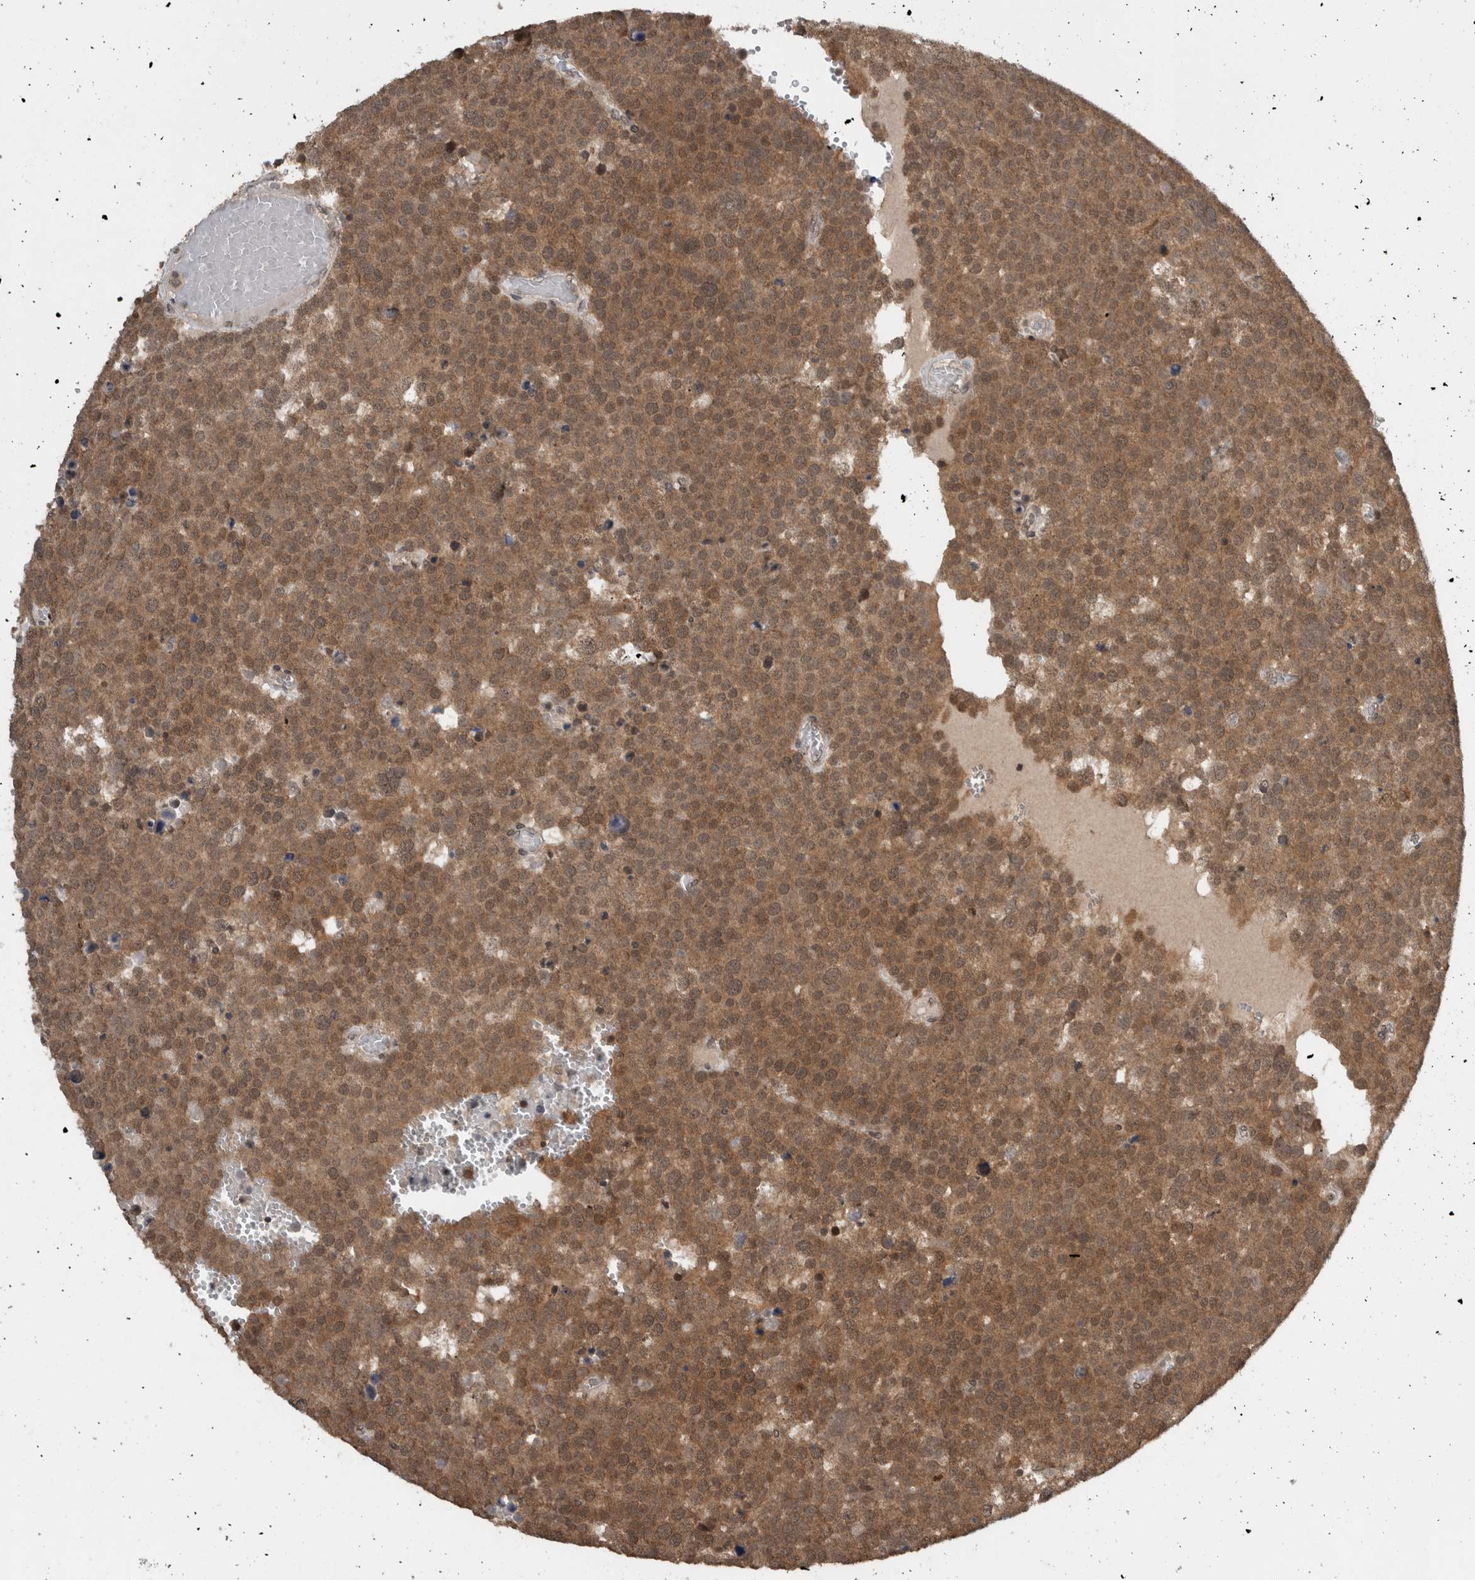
{"staining": {"intensity": "moderate", "quantity": ">75%", "location": "cytoplasmic/membranous"}, "tissue": "testis cancer", "cell_type": "Tumor cells", "image_type": "cancer", "snomed": [{"axis": "morphology", "description": "Seminoma, NOS"}, {"axis": "topography", "description": "Testis"}], "caption": "Testis cancer (seminoma) stained with IHC shows moderate cytoplasmic/membranous positivity in approximately >75% of tumor cells.", "gene": "SPAG7", "patient": {"sex": "male", "age": 71}}